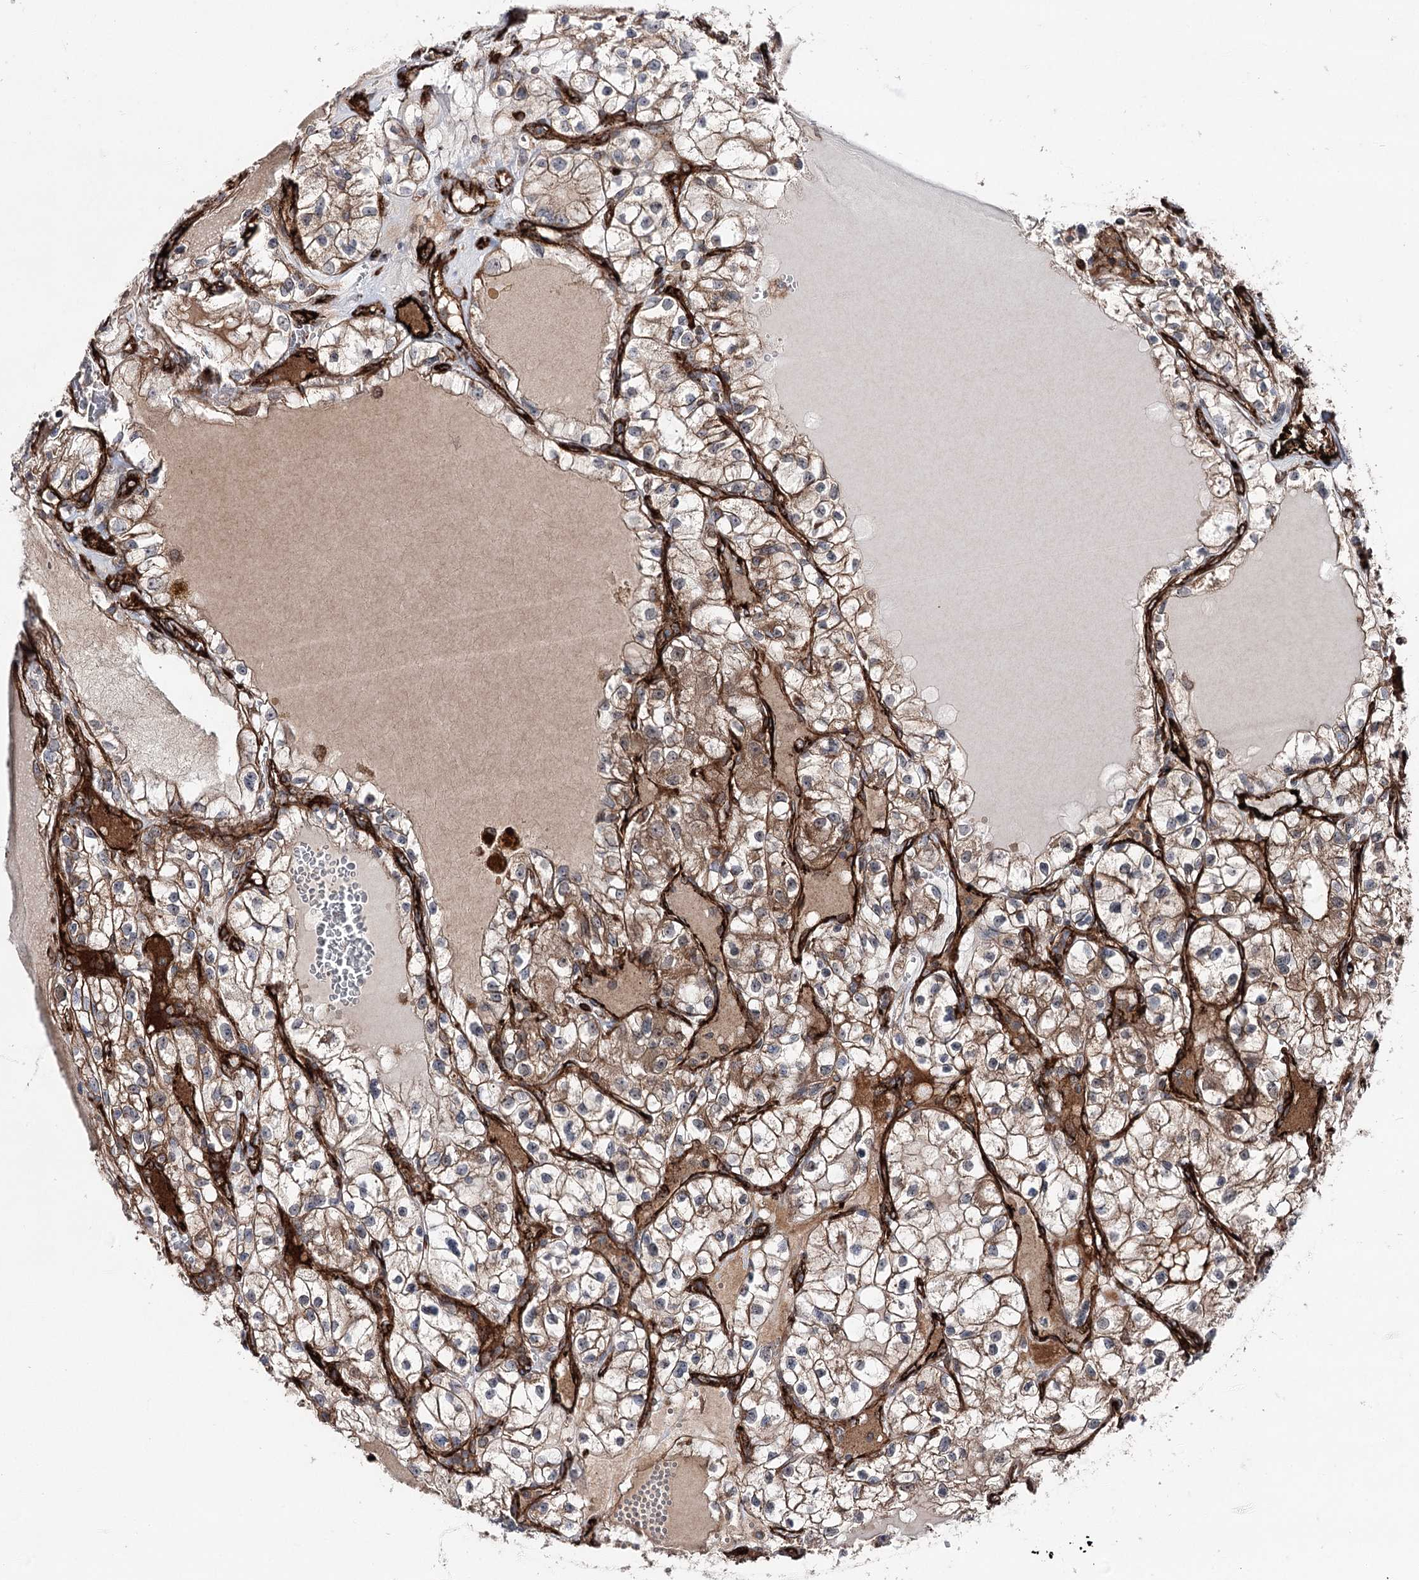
{"staining": {"intensity": "moderate", "quantity": ">75%", "location": "cytoplasmic/membranous"}, "tissue": "renal cancer", "cell_type": "Tumor cells", "image_type": "cancer", "snomed": [{"axis": "morphology", "description": "Adenocarcinoma, NOS"}, {"axis": "topography", "description": "Kidney"}], "caption": "Protein expression analysis of adenocarcinoma (renal) demonstrates moderate cytoplasmic/membranous positivity in about >75% of tumor cells. The protein of interest is shown in brown color, while the nuclei are stained blue.", "gene": "MIB1", "patient": {"sex": "female", "age": 57}}